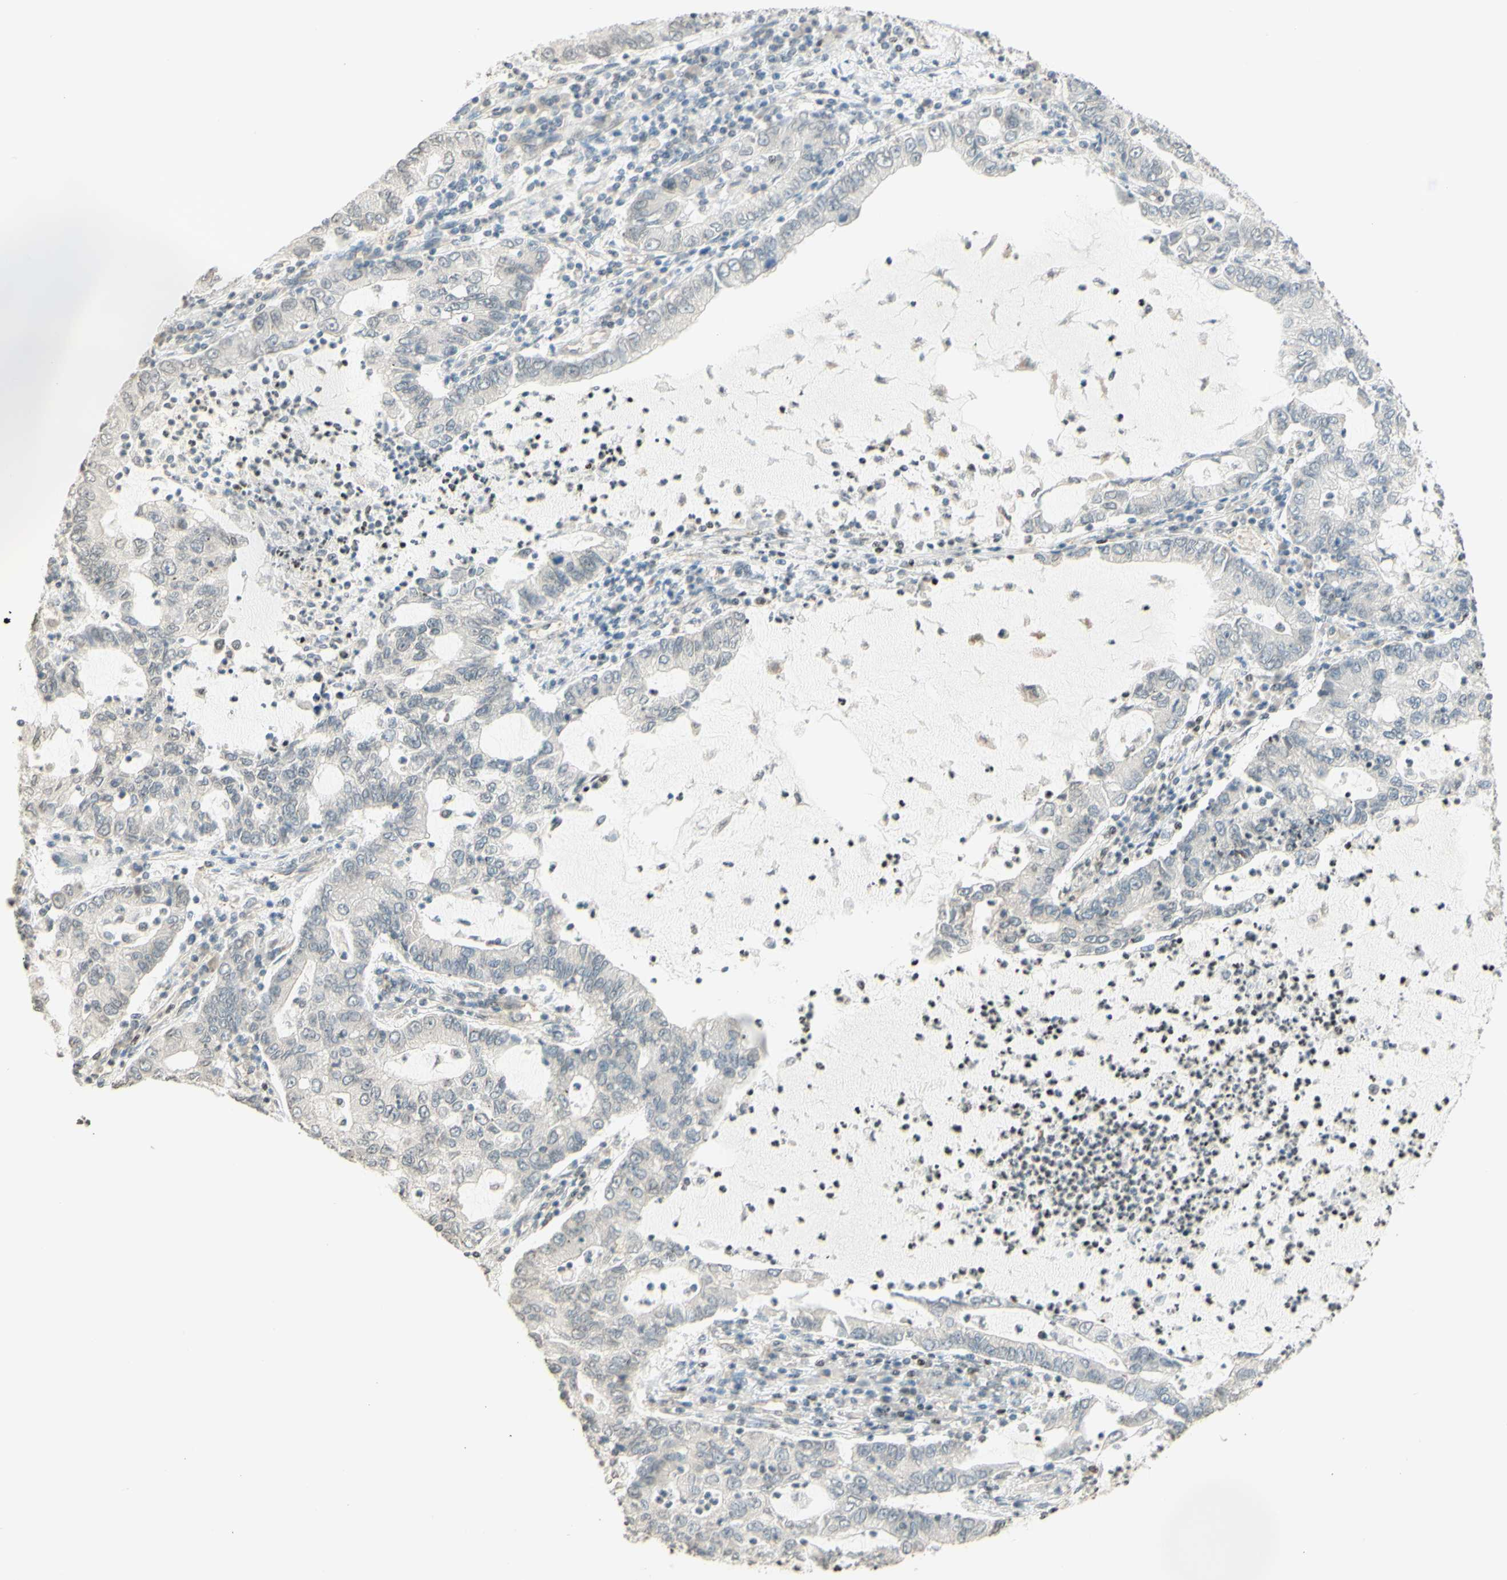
{"staining": {"intensity": "negative", "quantity": "none", "location": "none"}, "tissue": "lung cancer", "cell_type": "Tumor cells", "image_type": "cancer", "snomed": [{"axis": "morphology", "description": "Adenocarcinoma, NOS"}, {"axis": "topography", "description": "Lung"}], "caption": "Tumor cells show no significant protein positivity in lung cancer. (DAB immunohistochemistry (IHC) visualized using brightfield microscopy, high magnification).", "gene": "CDKL5", "patient": {"sex": "female", "age": 51}}